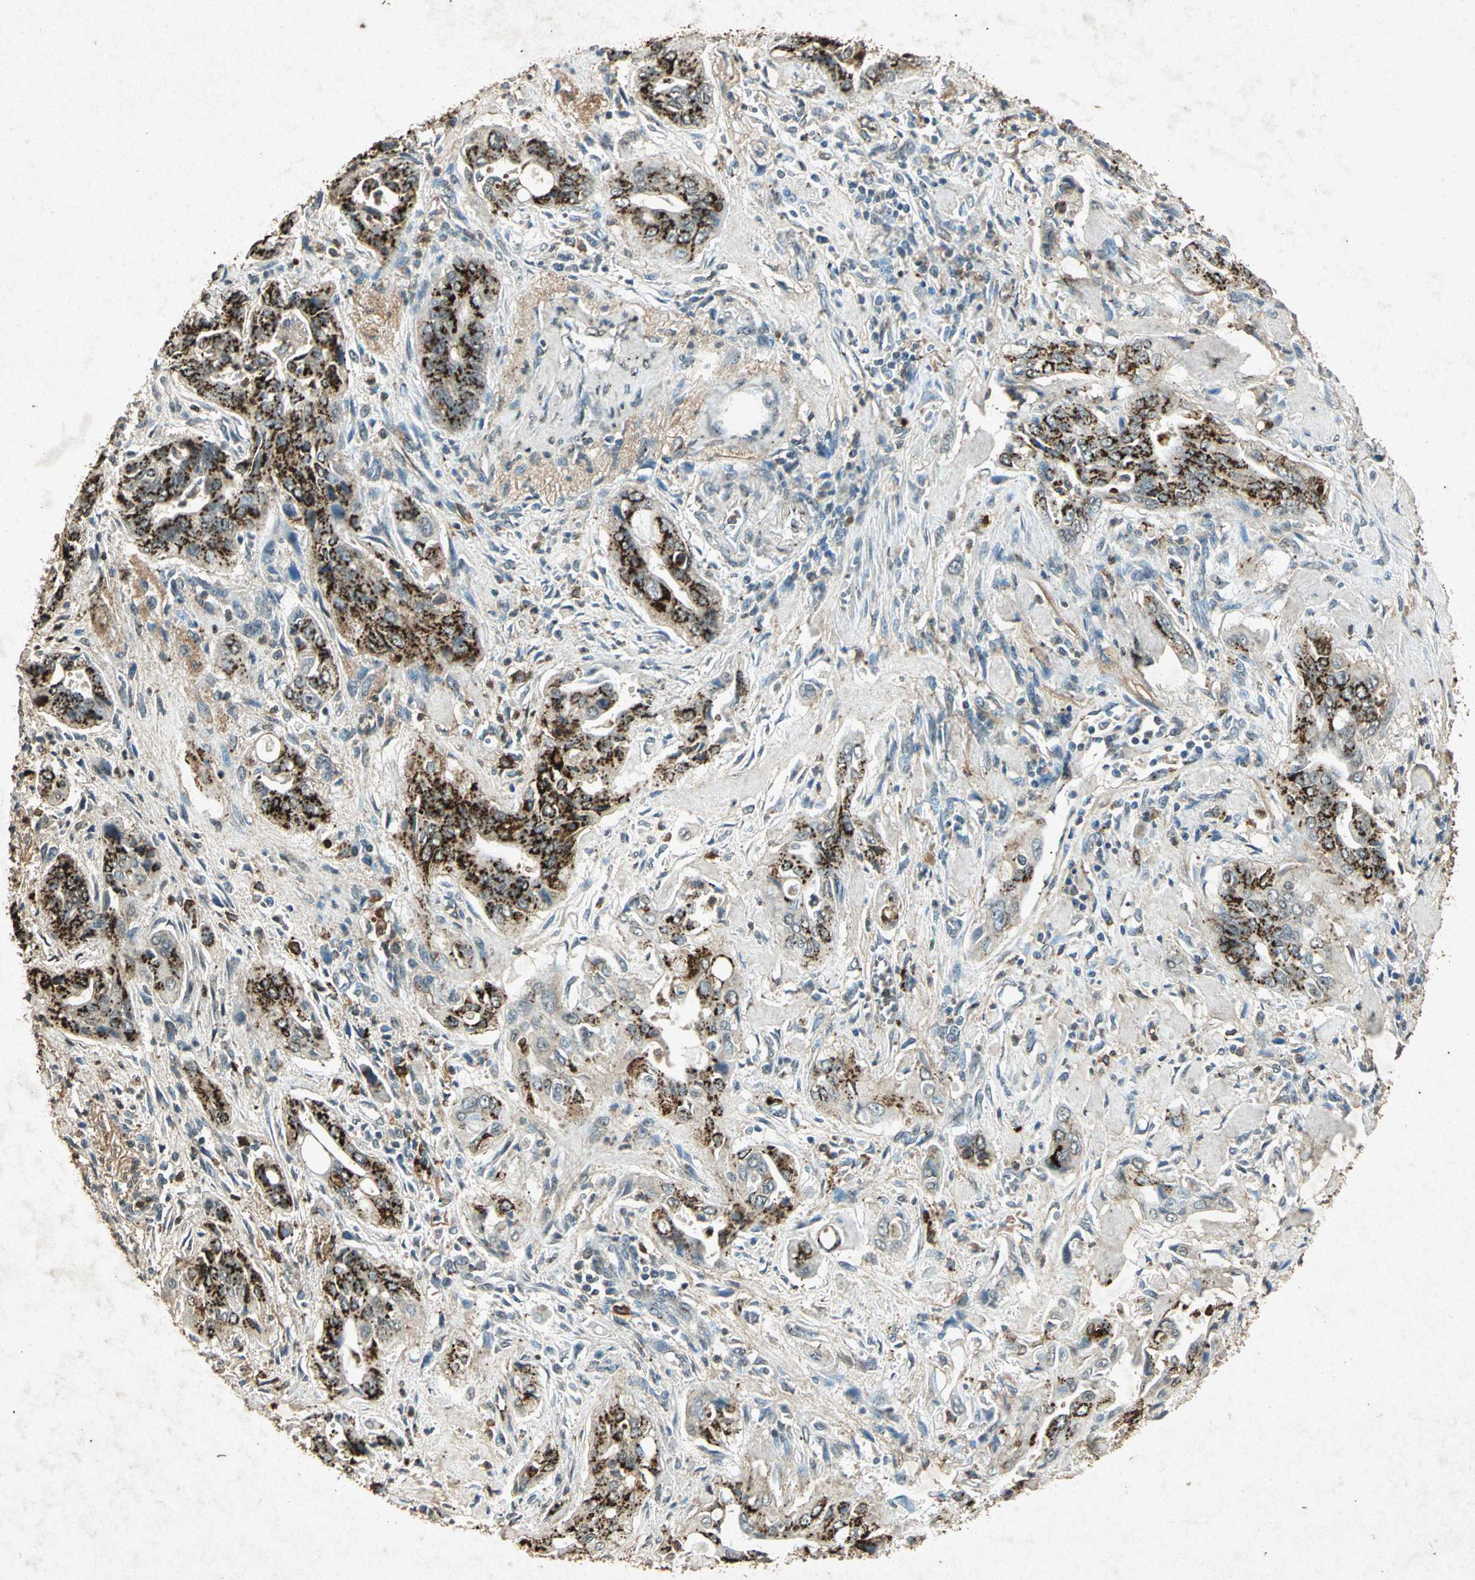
{"staining": {"intensity": "moderate", "quantity": "25%-75%", "location": "cytoplasmic/membranous"}, "tissue": "pancreatic cancer", "cell_type": "Tumor cells", "image_type": "cancer", "snomed": [{"axis": "morphology", "description": "Adenocarcinoma, NOS"}, {"axis": "topography", "description": "Pancreas"}], "caption": "Pancreatic cancer tissue displays moderate cytoplasmic/membranous positivity in about 25%-75% of tumor cells, visualized by immunohistochemistry. The staining was performed using DAB to visualize the protein expression in brown, while the nuclei were stained in blue with hematoxylin (Magnification: 20x).", "gene": "PSEN1", "patient": {"sex": "male", "age": 77}}